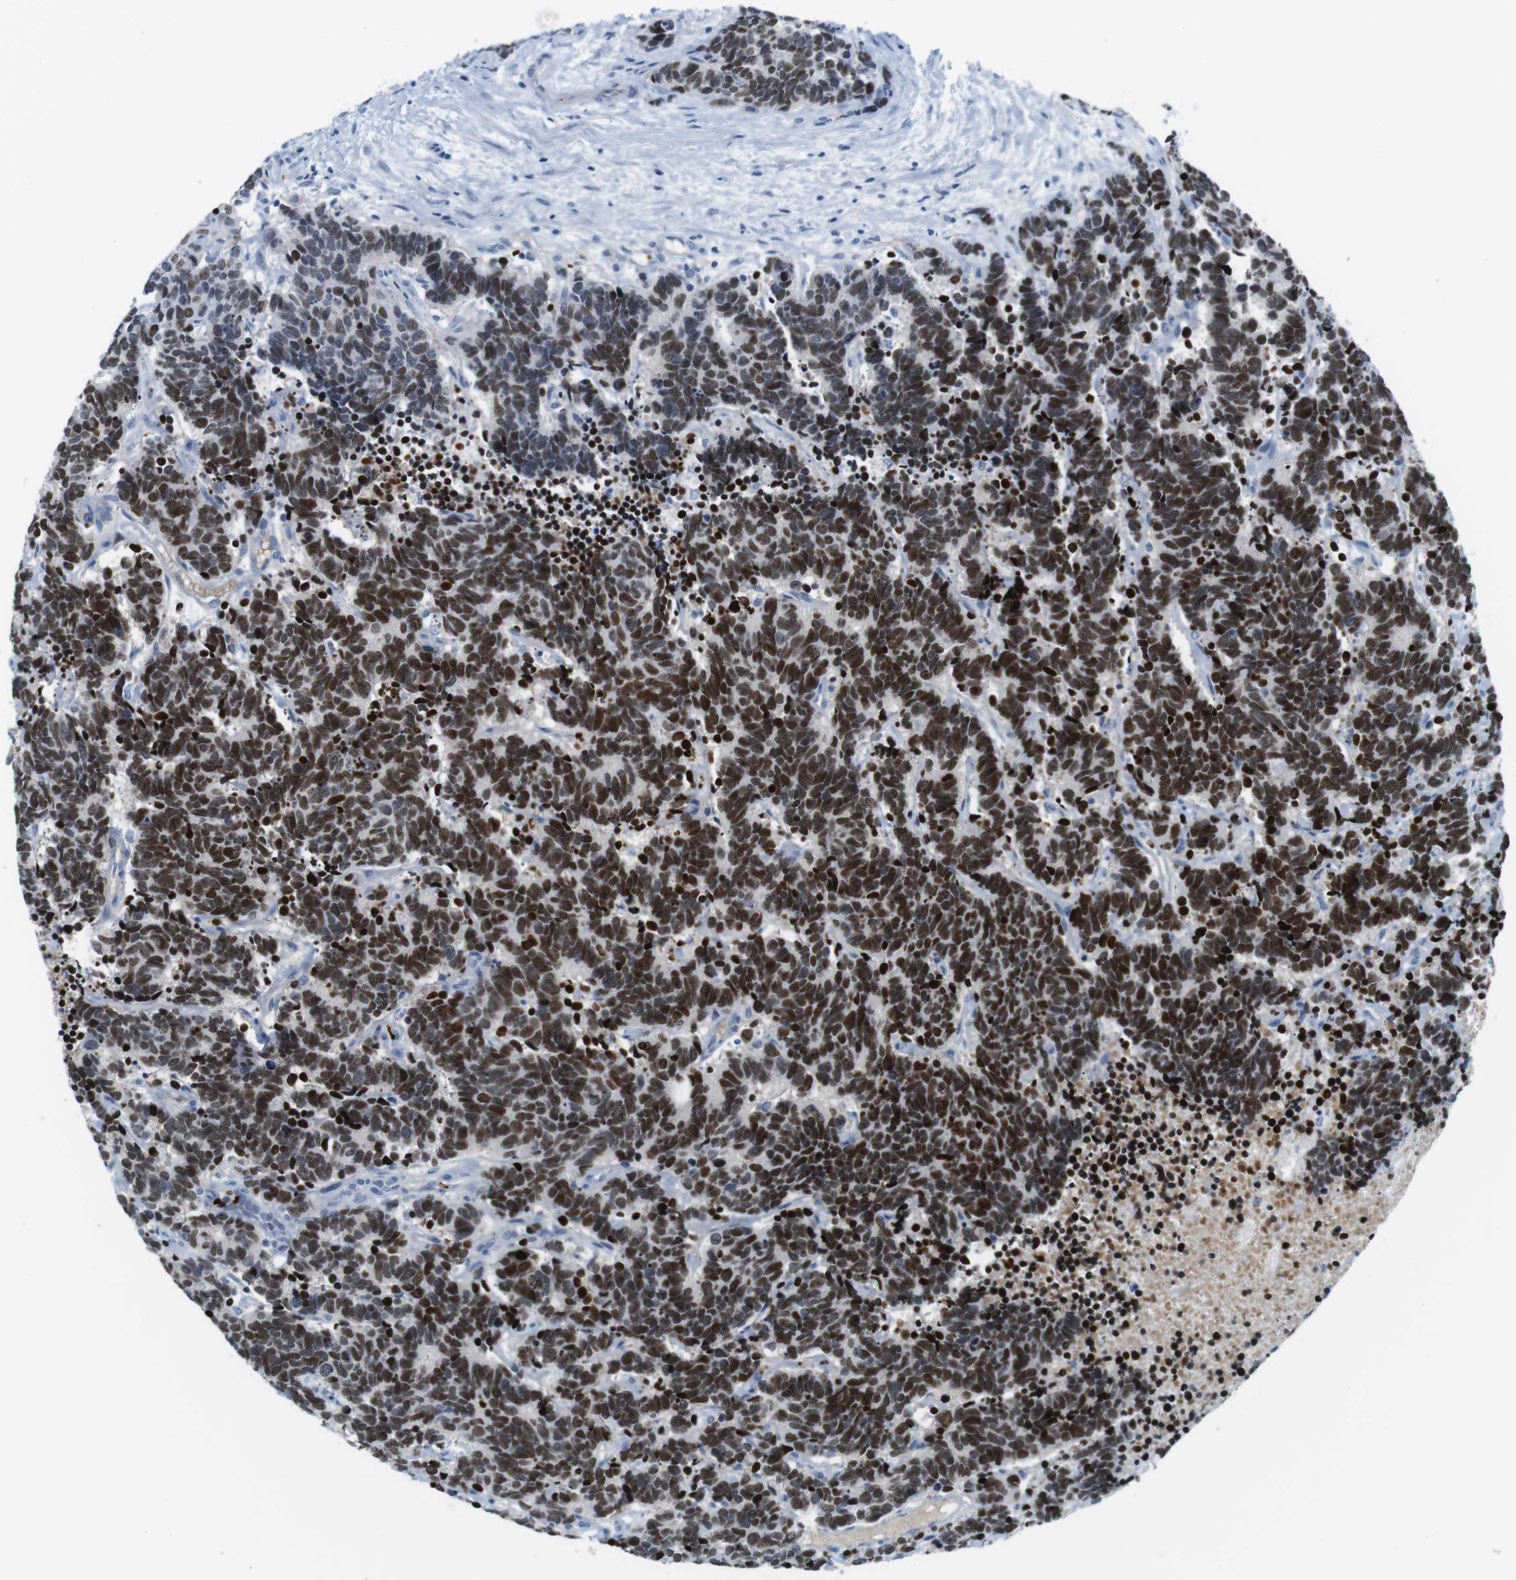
{"staining": {"intensity": "strong", "quantity": ">75%", "location": "nuclear"}, "tissue": "carcinoid", "cell_type": "Tumor cells", "image_type": "cancer", "snomed": [{"axis": "morphology", "description": "Carcinoma, NOS"}, {"axis": "morphology", "description": "Carcinoid, malignant, NOS"}, {"axis": "topography", "description": "Urinary bladder"}], "caption": "Immunohistochemical staining of human carcinoid (malignant) demonstrates high levels of strong nuclear protein staining in approximately >75% of tumor cells.", "gene": "TFAP2C", "patient": {"sex": "male", "age": 57}}